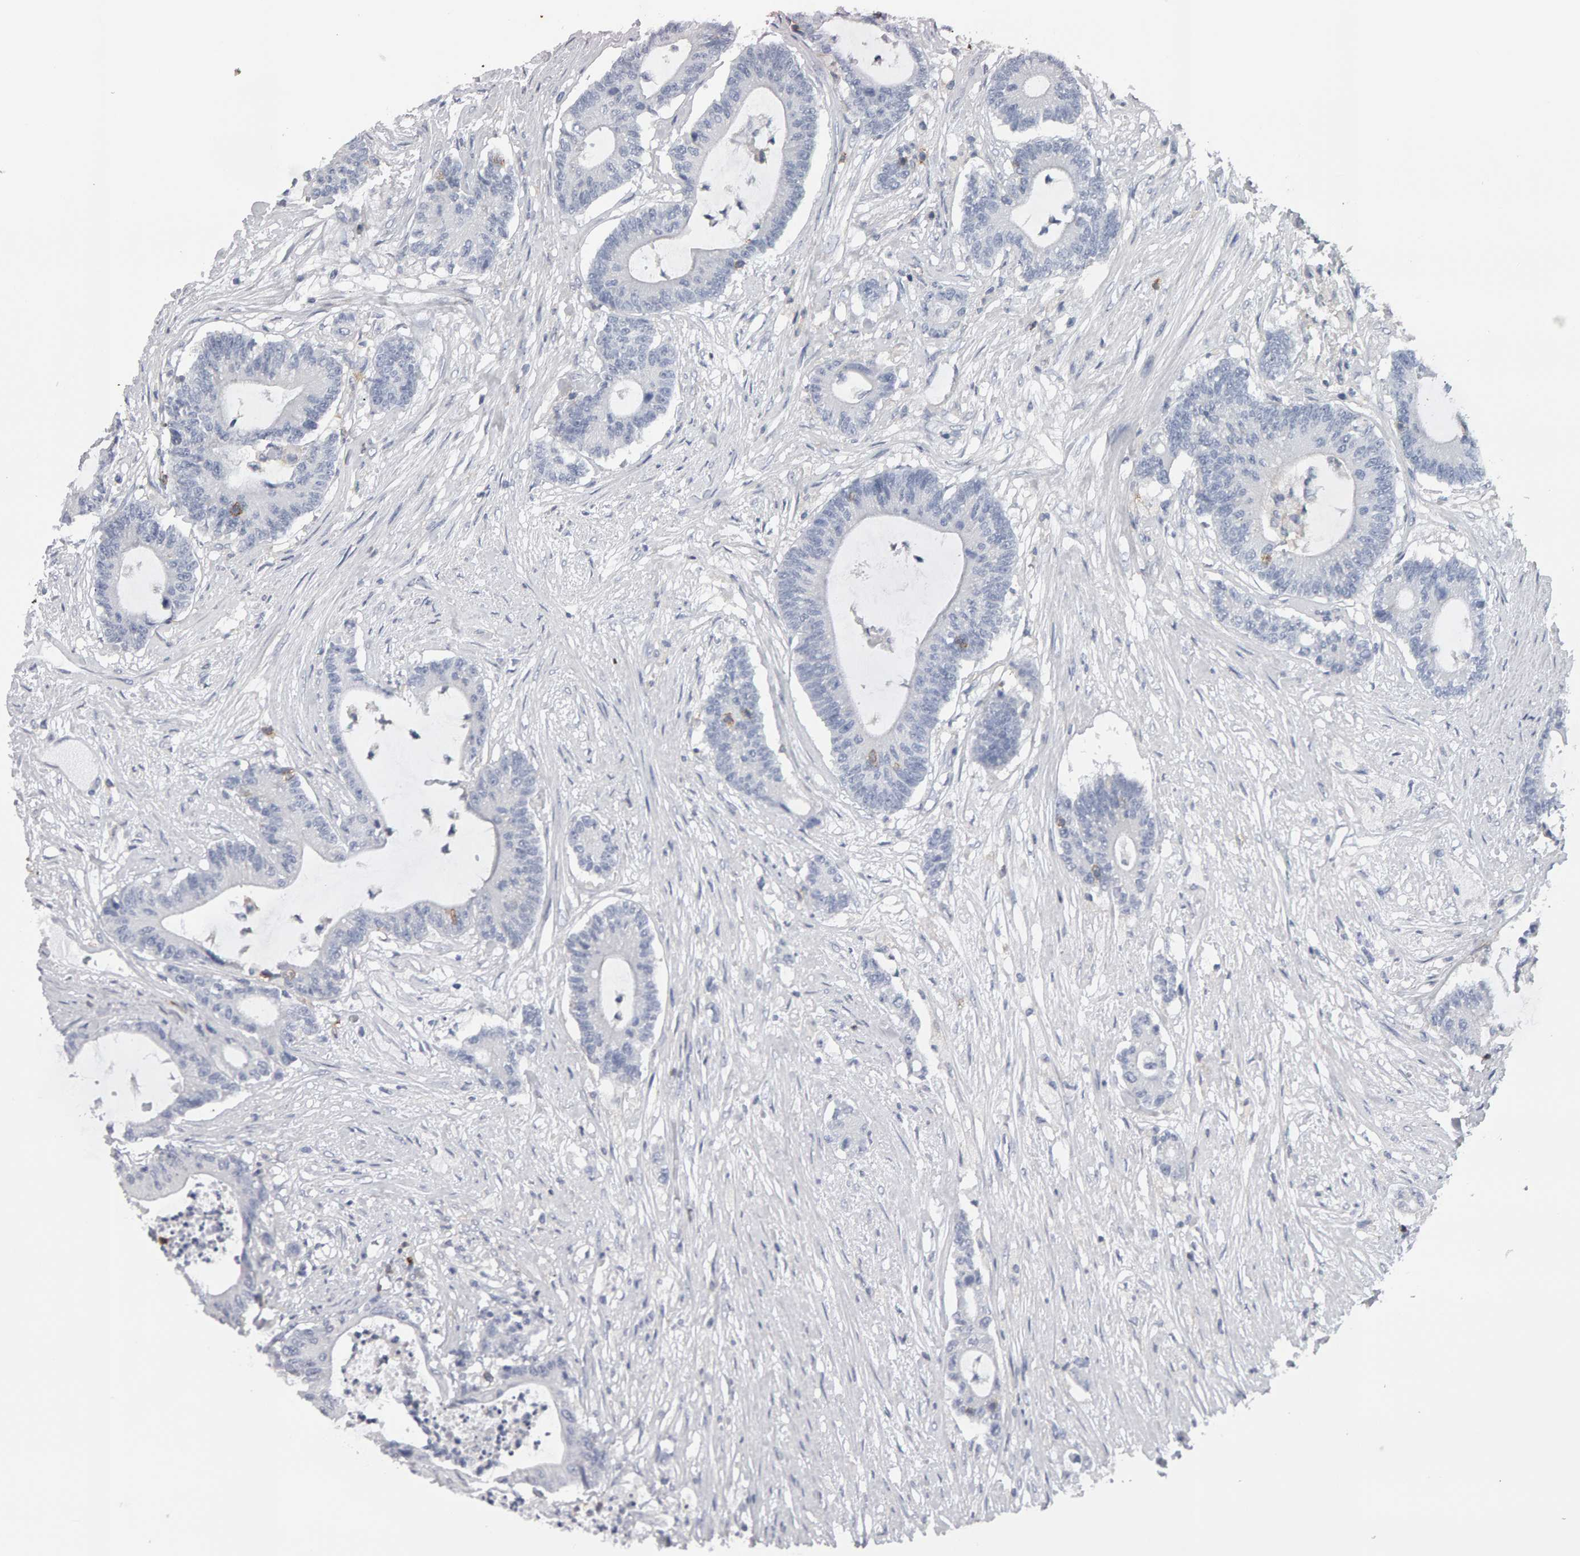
{"staining": {"intensity": "negative", "quantity": "none", "location": "none"}, "tissue": "colorectal cancer", "cell_type": "Tumor cells", "image_type": "cancer", "snomed": [{"axis": "morphology", "description": "Adenocarcinoma, NOS"}, {"axis": "topography", "description": "Colon"}], "caption": "This is an immunohistochemistry micrograph of colorectal cancer (adenocarcinoma). There is no expression in tumor cells.", "gene": "CD38", "patient": {"sex": "female", "age": 84}}